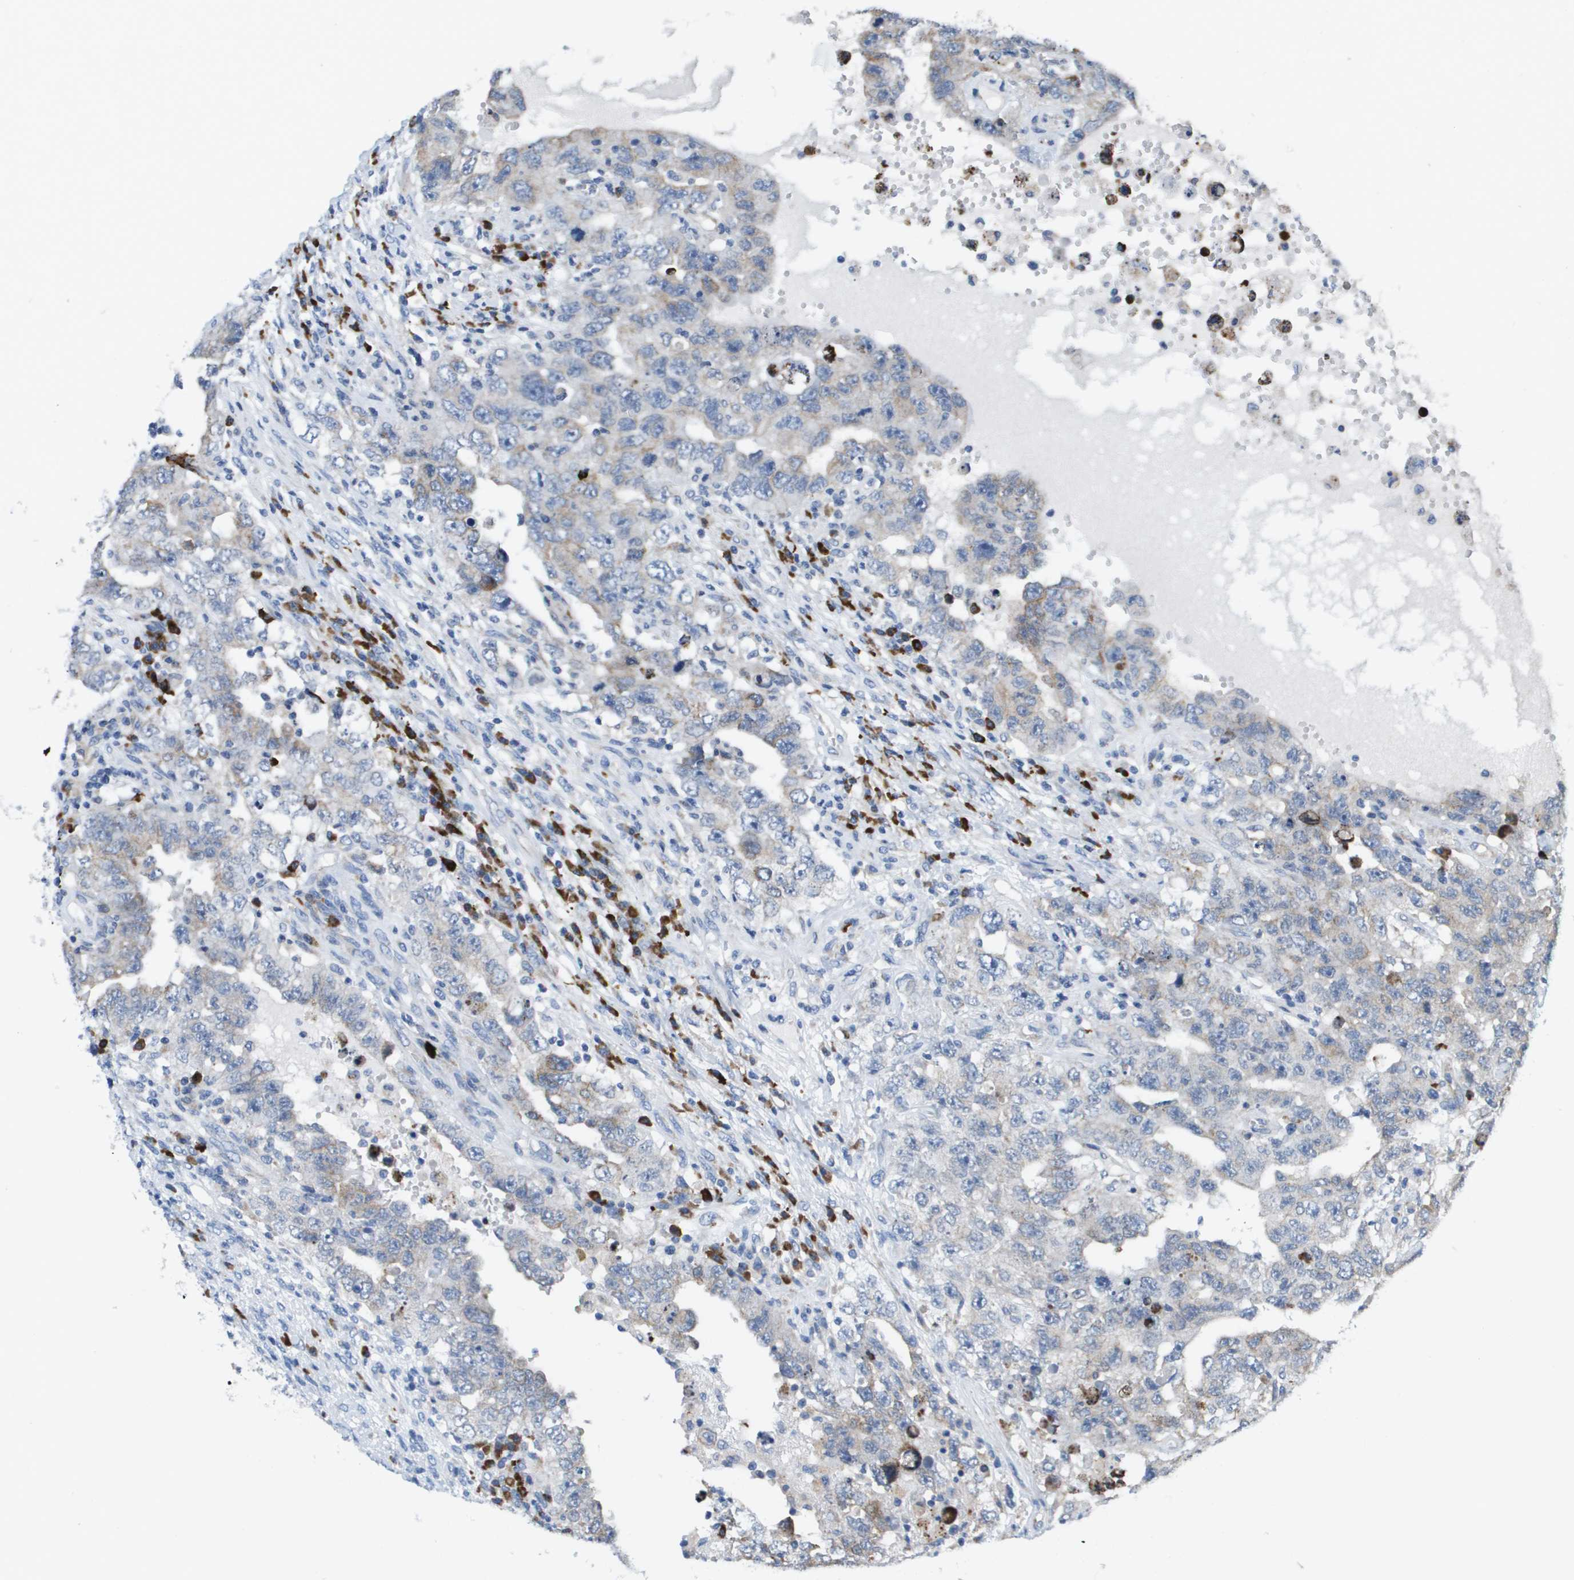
{"staining": {"intensity": "weak", "quantity": "<25%", "location": "cytoplasmic/membranous"}, "tissue": "testis cancer", "cell_type": "Tumor cells", "image_type": "cancer", "snomed": [{"axis": "morphology", "description": "Carcinoma, Embryonal, NOS"}, {"axis": "topography", "description": "Testis"}], "caption": "Tumor cells are negative for brown protein staining in embryonal carcinoma (testis).", "gene": "CD3G", "patient": {"sex": "male", "age": 26}}